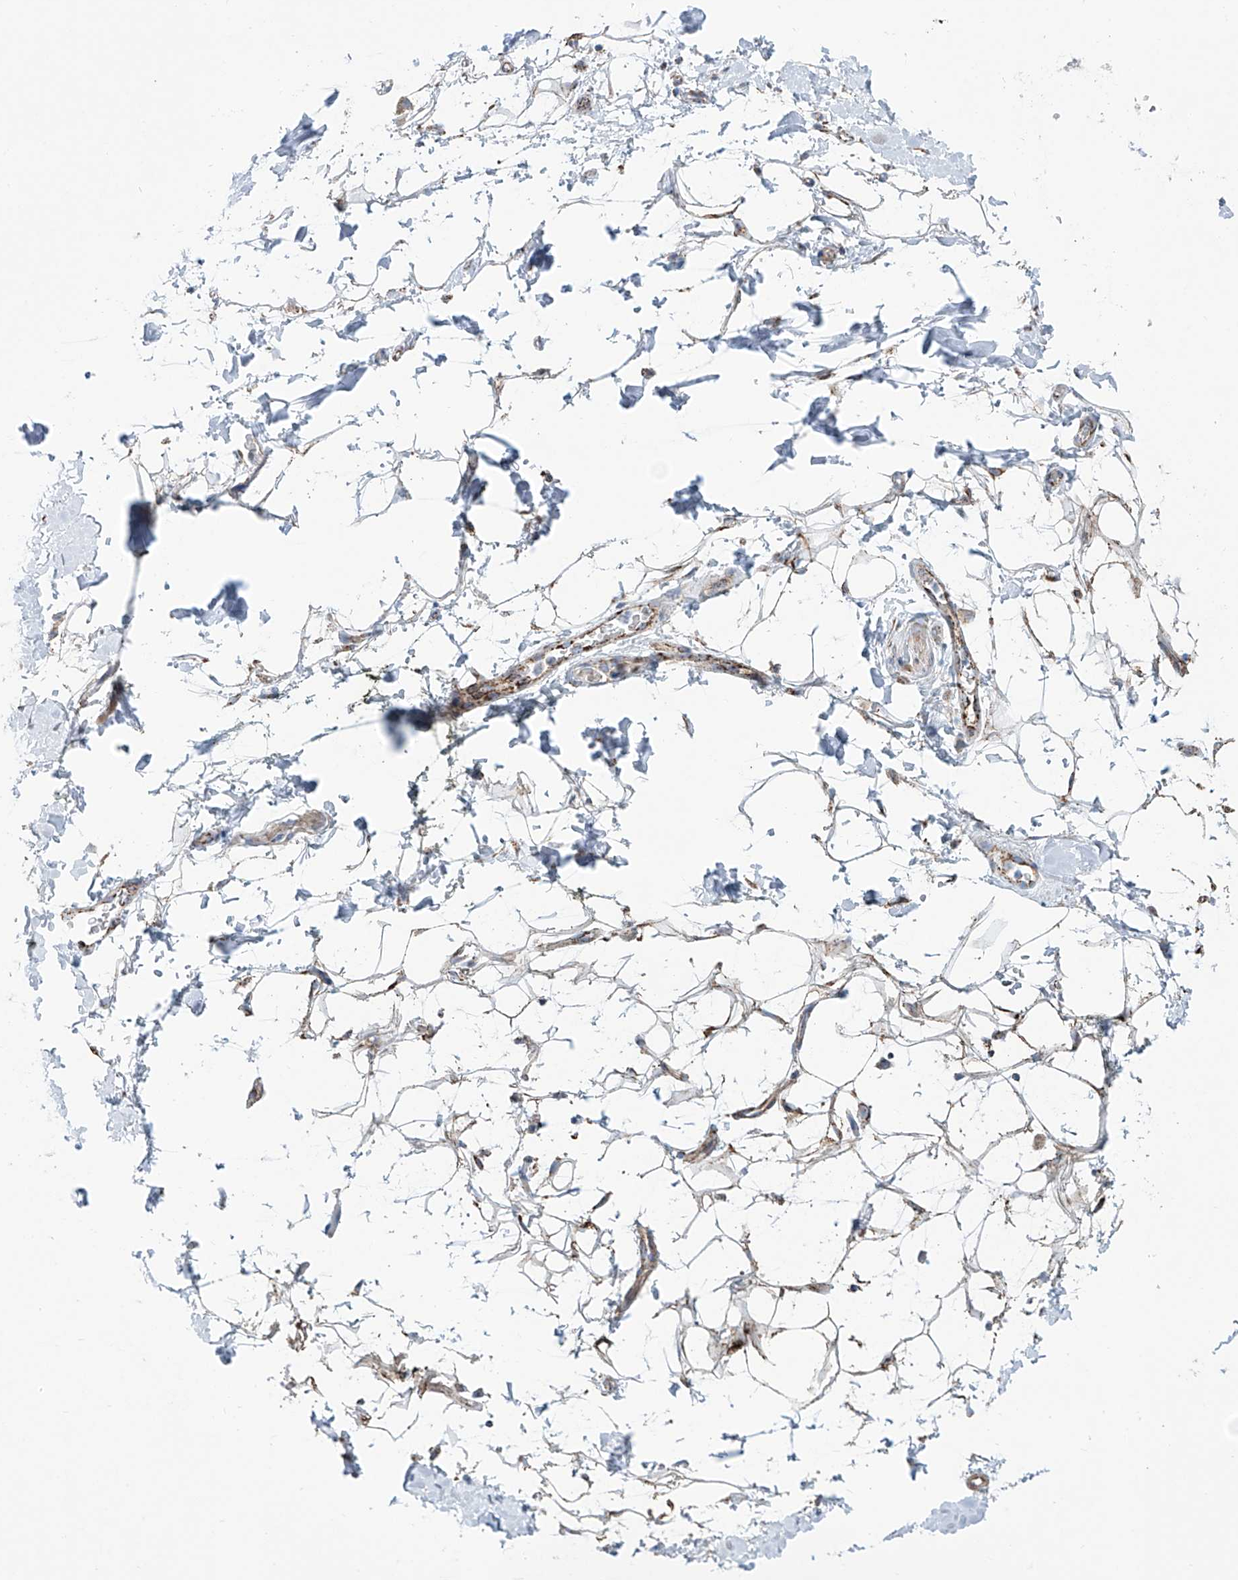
{"staining": {"intensity": "moderate", "quantity": ">75%", "location": "cytoplasmic/membranous"}, "tissue": "adipose tissue", "cell_type": "Adipocytes", "image_type": "normal", "snomed": [{"axis": "morphology", "description": "Normal tissue, NOS"}, {"axis": "morphology", "description": "Adenocarcinoma, NOS"}, {"axis": "topography", "description": "Pancreas"}, {"axis": "topography", "description": "Peripheral nerve tissue"}], "caption": "Brown immunohistochemical staining in normal human adipose tissue exhibits moderate cytoplasmic/membranous positivity in about >75% of adipocytes. (Brightfield microscopy of DAB IHC at high magnification).", "gene": "ALDH6A1", "patient": {"sex": "male", "age": 59}}